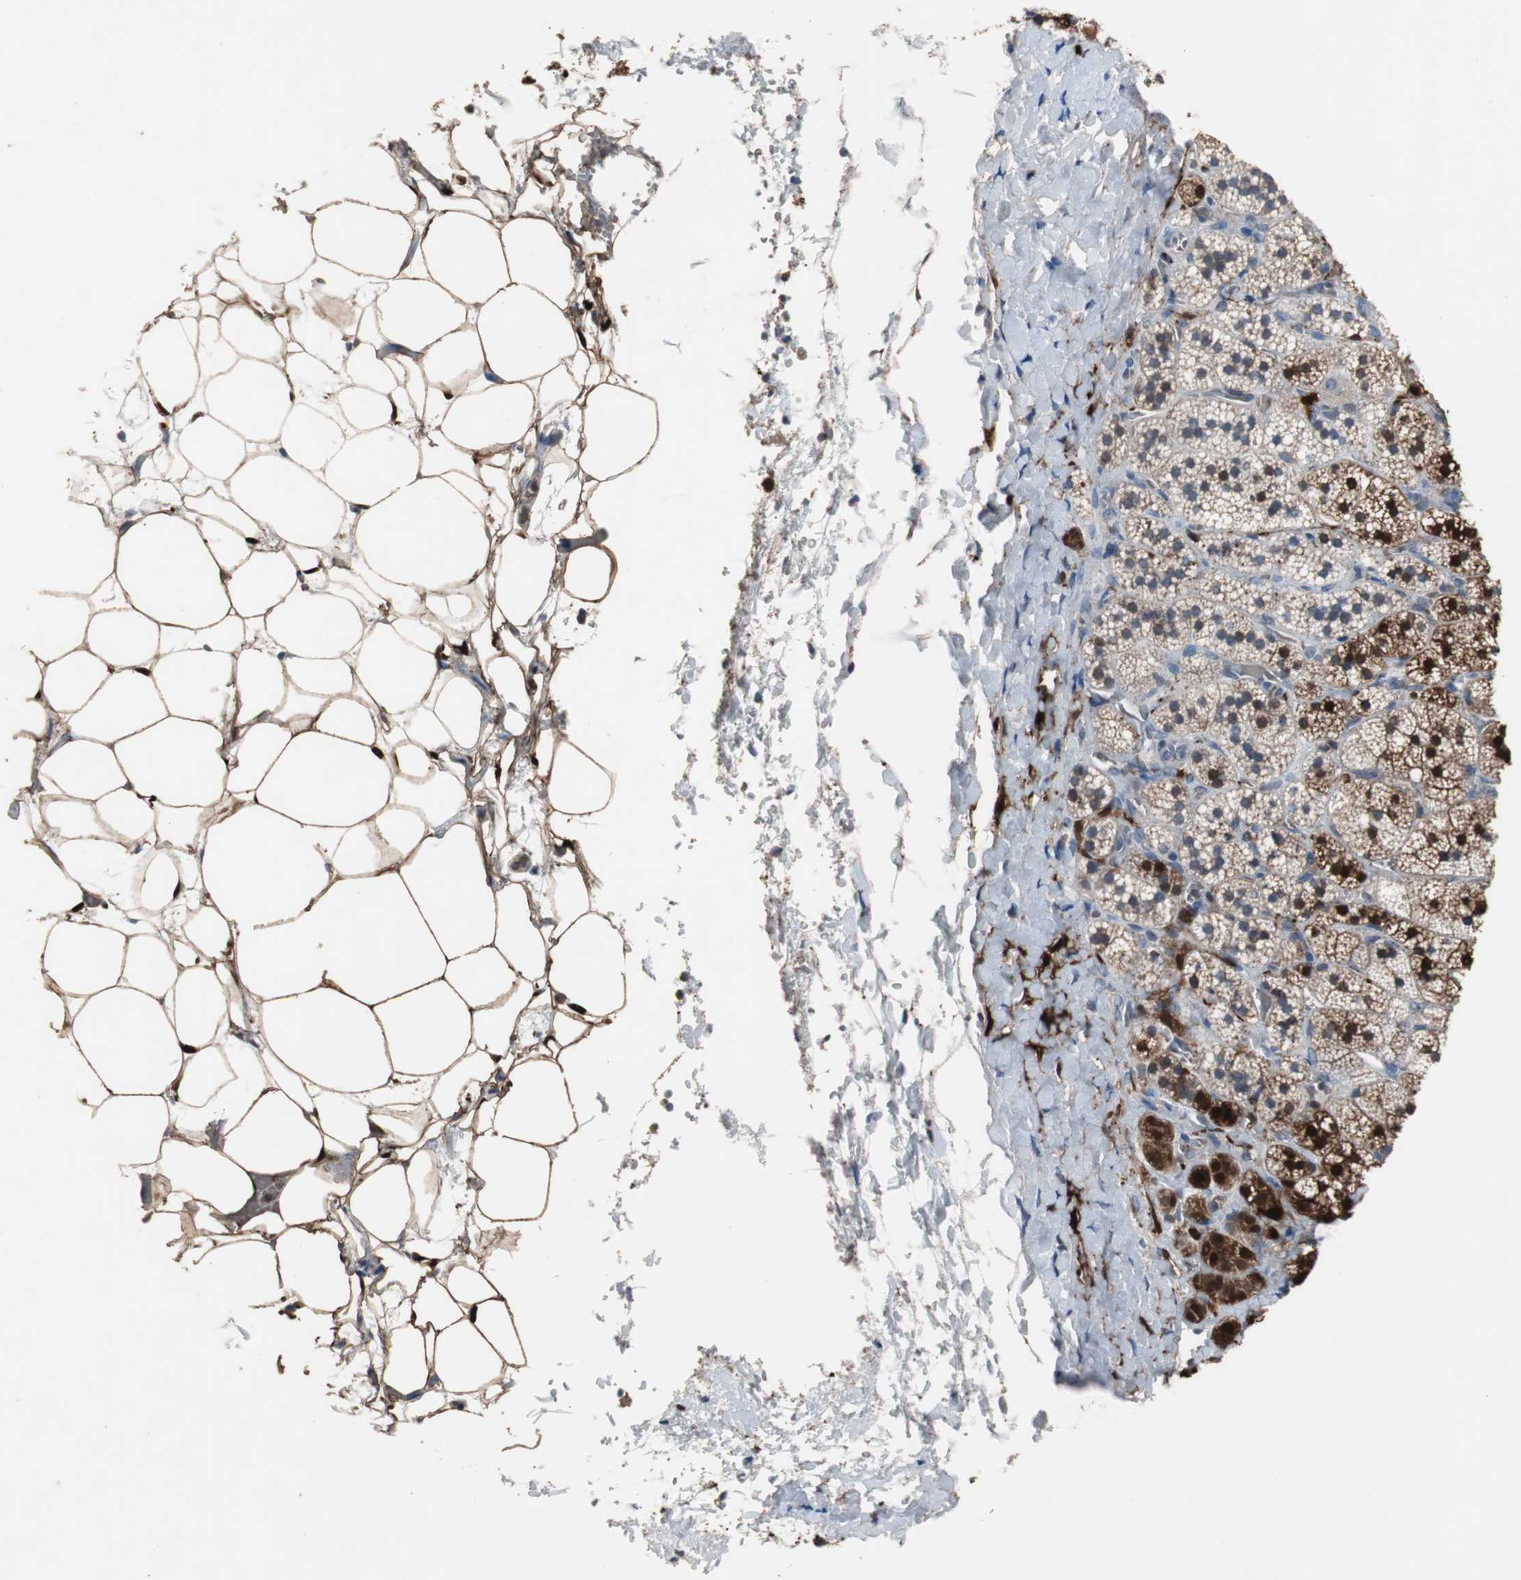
{"staining": {"intensity": "strong", "quantity": ">75%", "location": "cytoplasmic/membranous,nuclear"}, "tissue": "adrenal gland", "cell_type": "Glandular cells", "image_type": "normal", "snomed": [{"axis": "morphology", "description": "Normal tissue, NOS"}, {"axis": "topography", "description": "Adrenal gland"}], "caption": "Glandular cells reveal high levels of strong cytoplasmic/membranous,nuclear positivity in about >75% of cells in unremarkable adrenal gland. (DAB IHC, brown staining for protein, blue staining for nuclei).", "gene": "CALB2", "patient": {"sex": "female", "age": 44}}